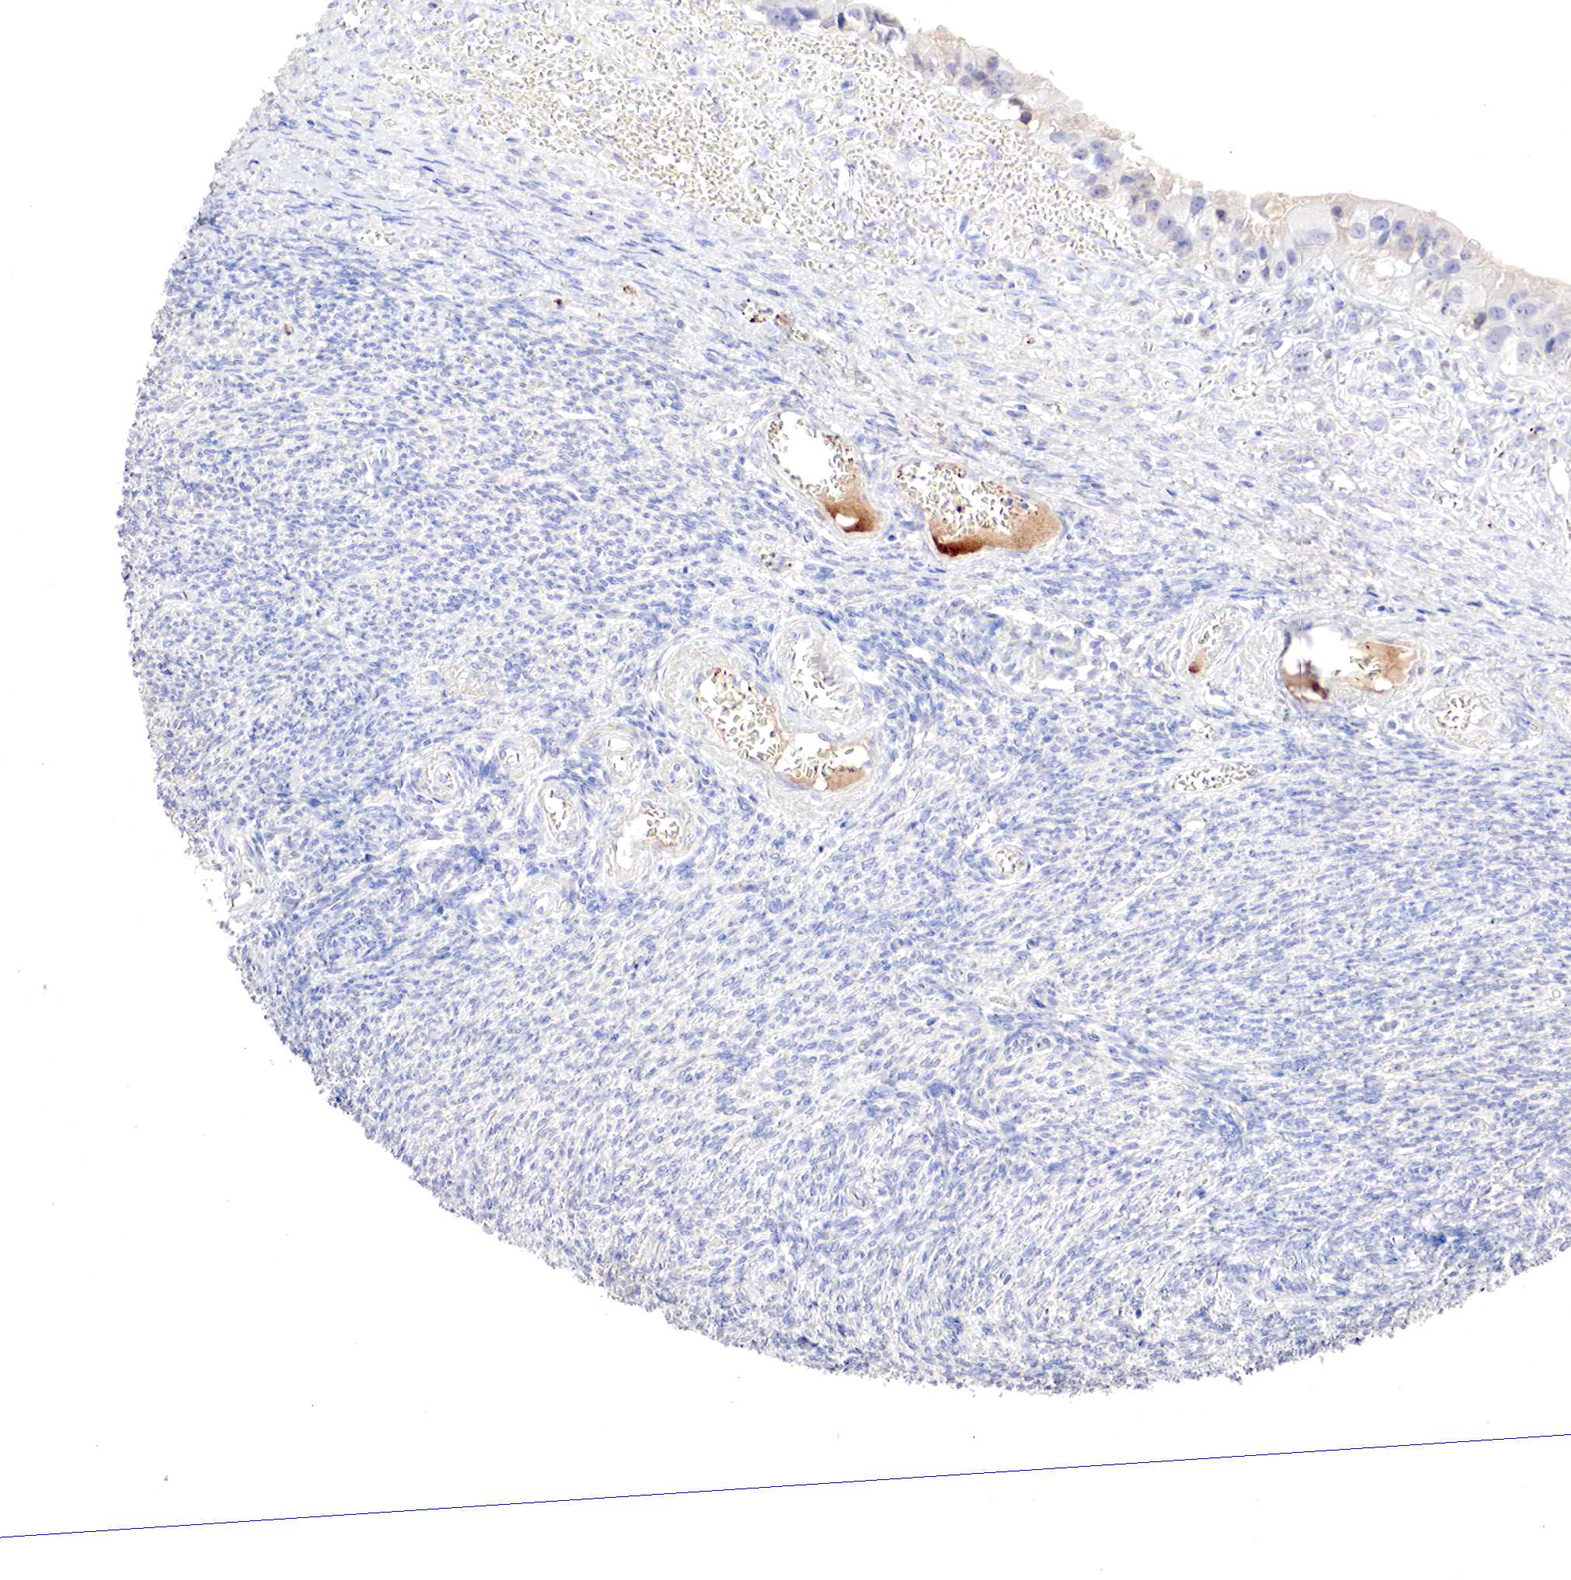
{"staining": {"intensity": "negative", "quantity": "none", "location": "none"}, "tissue": "ovarian cancer", "cell_type": "Tumor cells", "image_type": "cancer", "snomed": [{"axis": "morphology", "description": "Carcinoma, endometroid"}, {"axis": "topography", "description": "Ovary"}], "caption": "Photomicrograph shows no protein positivity in tumor cells of endometroid carcinoma (ovarian) tissue. (DAB IHC visualized using brightfield microscopy, high magnification).", "gene": "GATA1", "patient": {"sex": "female", "age": 85}}